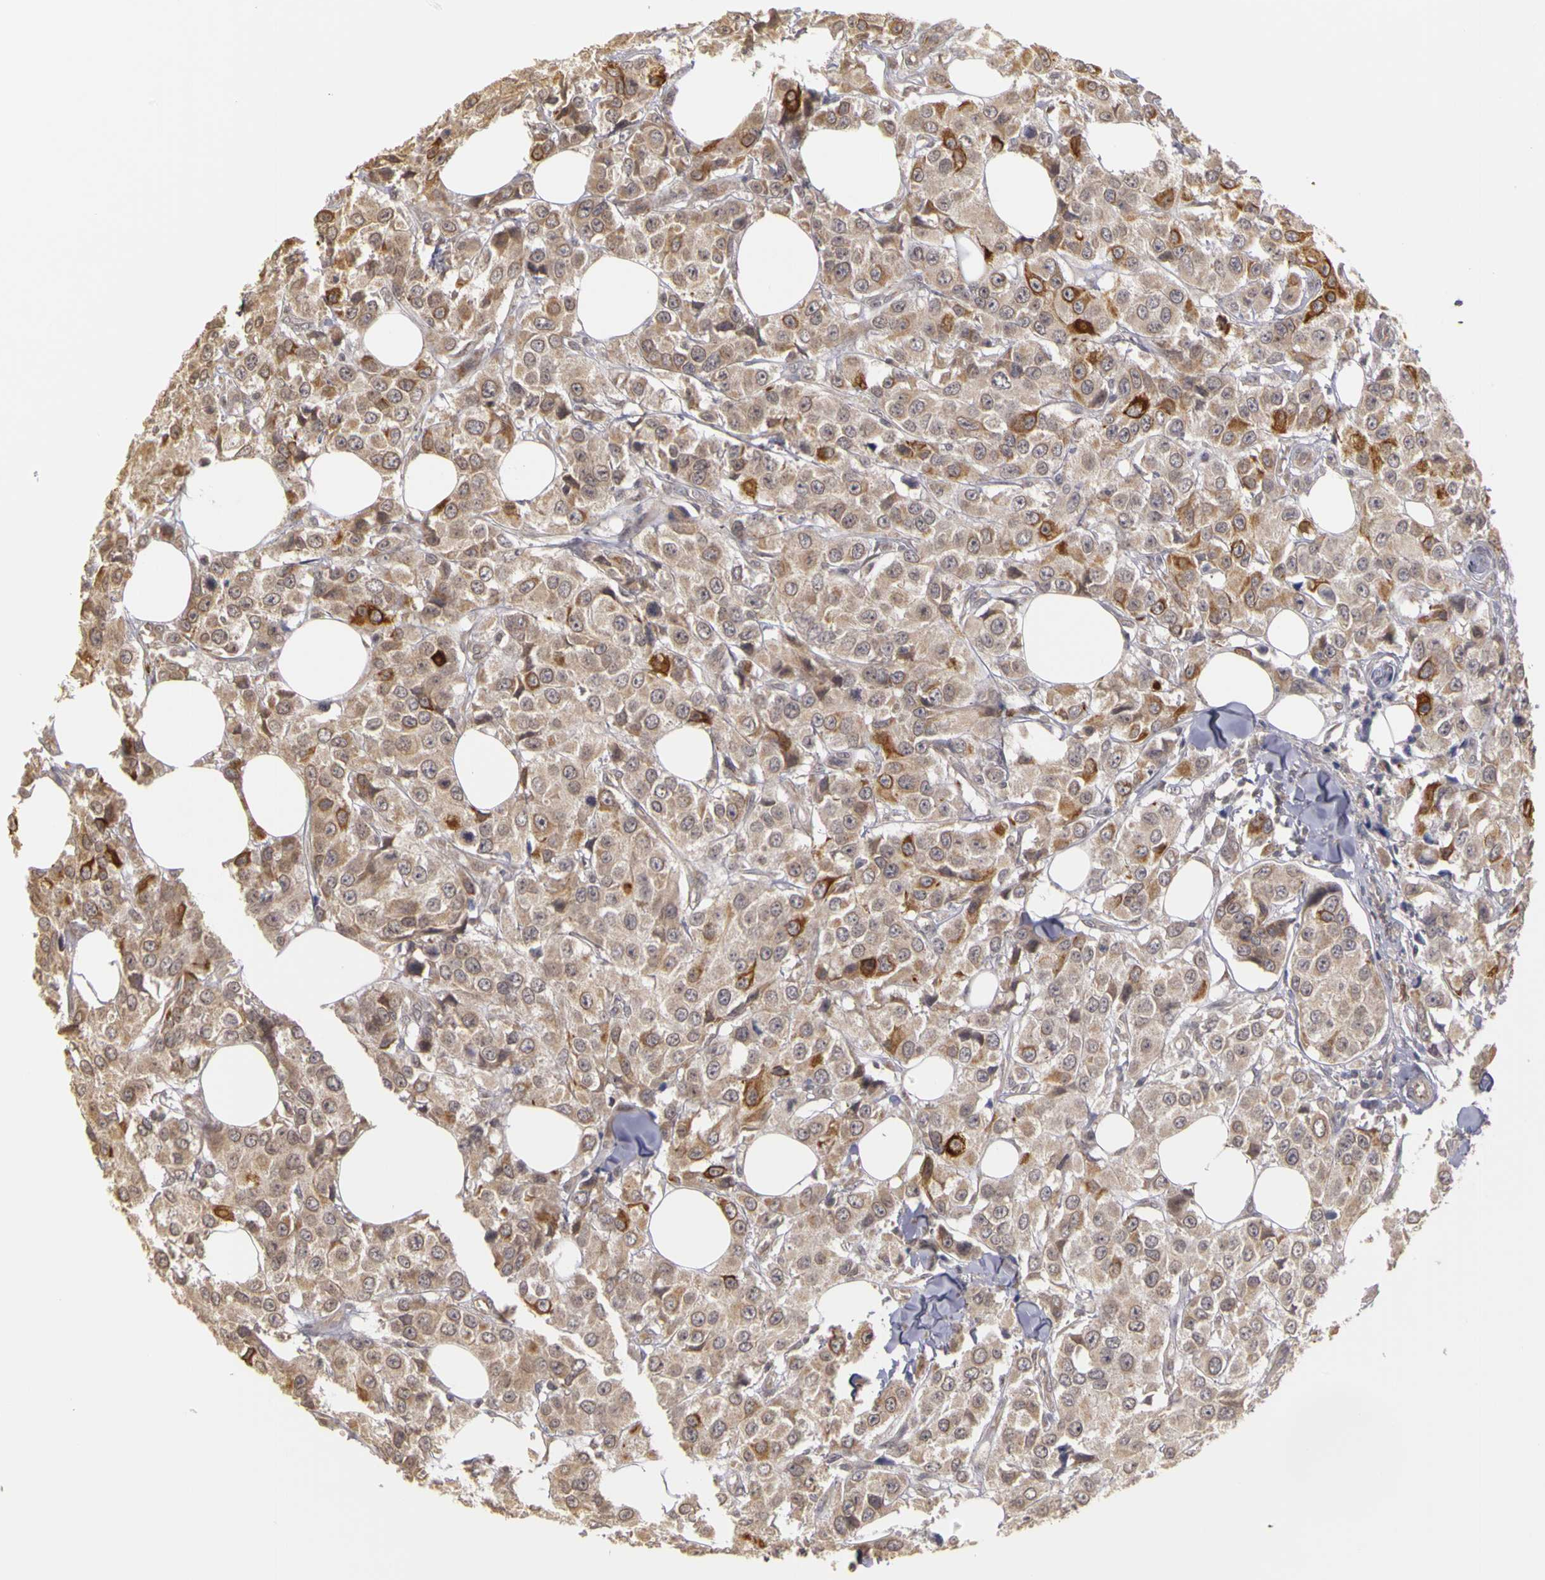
{"staining": {"intensity": "moderate", "quantity": "<25%", "location": "cytoplasmic/membranous"}, "tissue": "breast cancer", "cell_type": "Tumor cells", "image_type": "cancer", "snomed": [{"axis": "morphology", "description": "Duct carcinoma"}, {"axis": "topography", "description": "Breast"}], "caption": "IHC histopathology image of neoplastic tissue: breast cancer (invasive ductal carcinoma) stained using immunohistochemistry reveals low levels of moderate protein expression localized specifically in the cytoplasmic/membranous of tumor cells, appearing as a cytoplasmic/membranous brown color.", "gene": "FRMD7", "patient": {"sex": "female", "age": 58}}